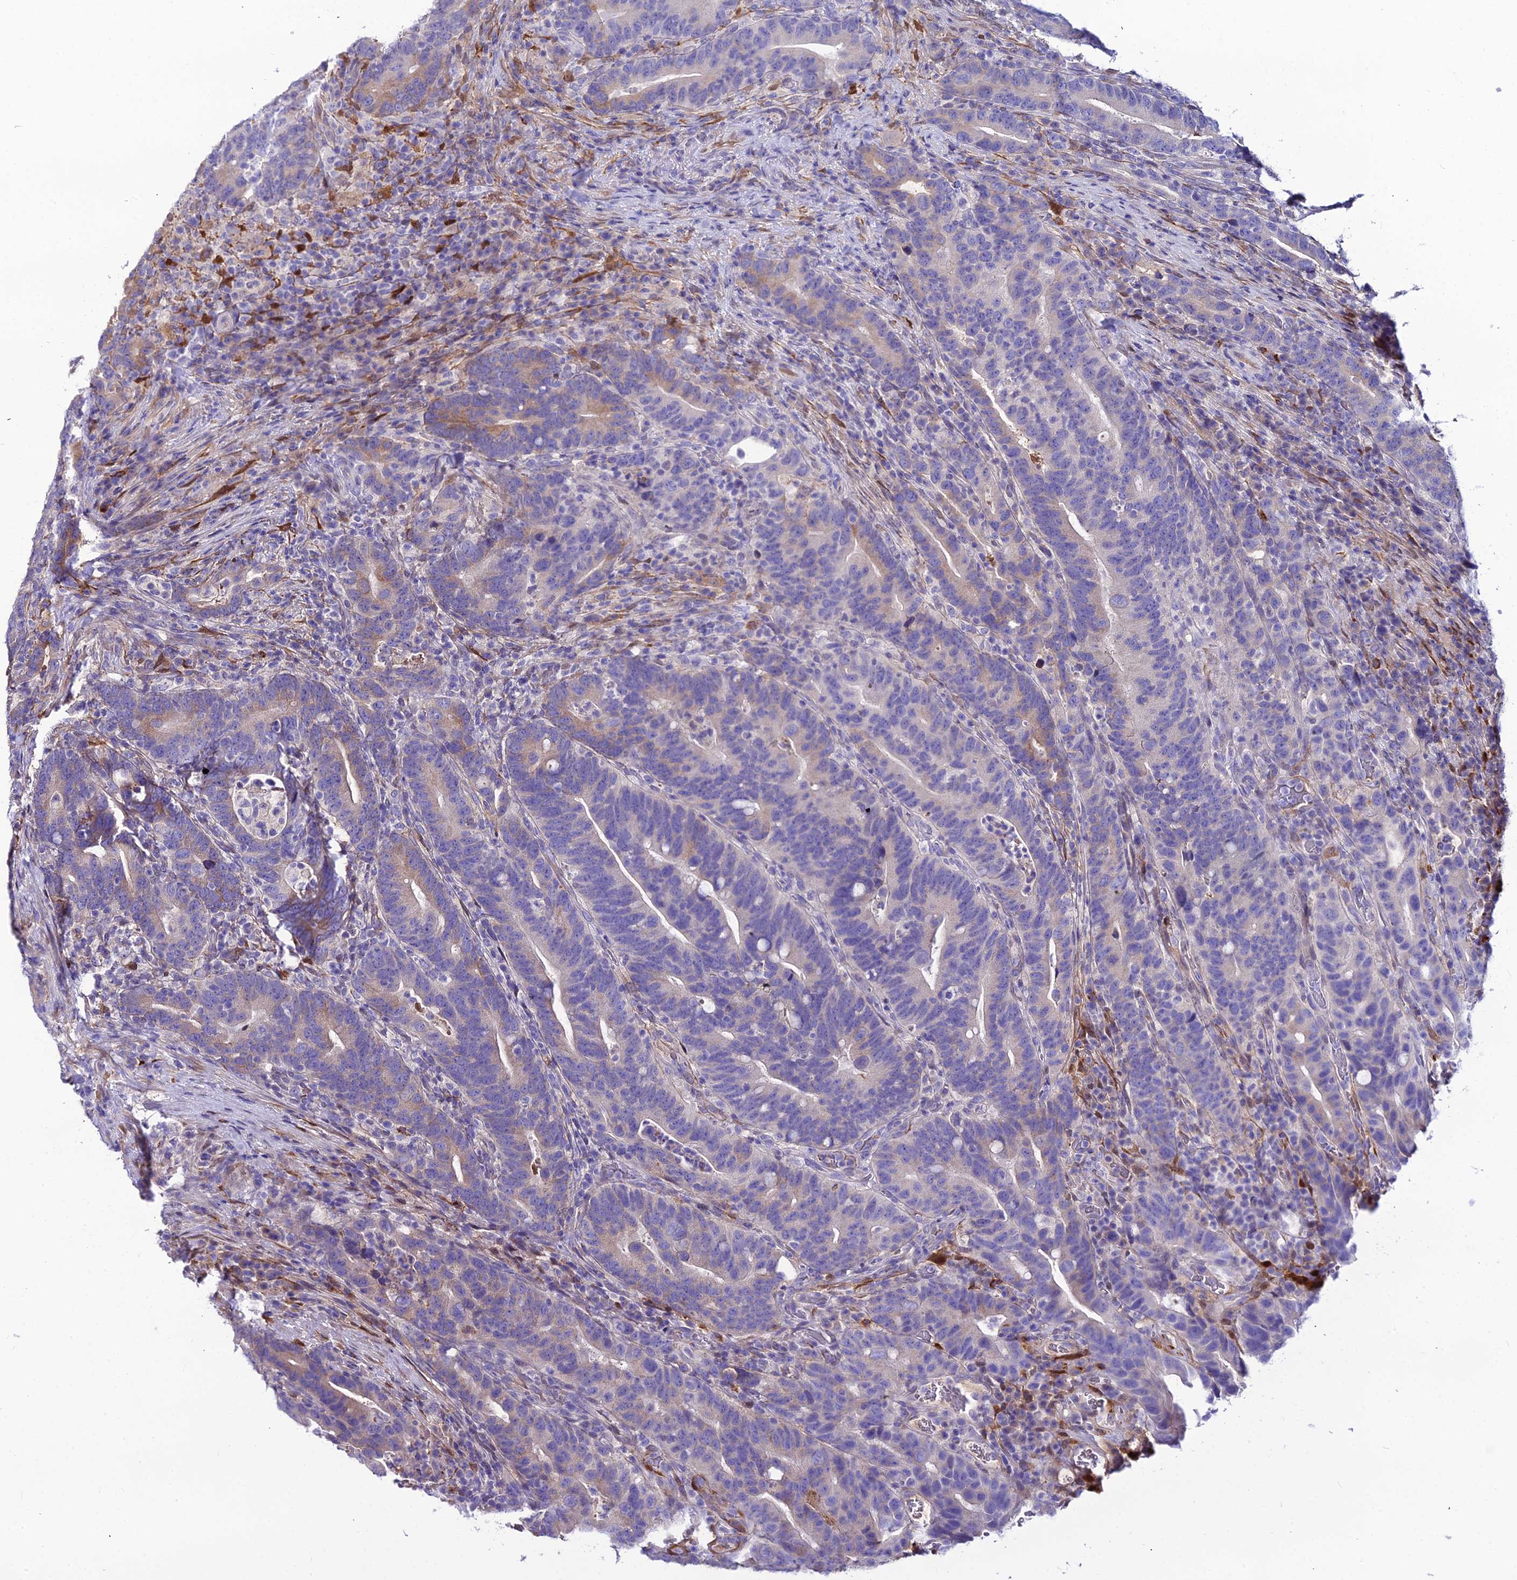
{"staining": {"intensity": "weak", "quantity": "<25%", "location": "cytoplasmic/membranous"}, "tissue": "colorectal cancer", "cell_type": "Tumor cells", "image_type": "cancer", "snomed": [{"axis": "morphology", "description": "Adenocarcinoma, NOS"}, {"axis": "topography", "description": "Colon"}], "caption": "Colorectal cancer was stained to show a protein in brown. There is no significant expression in tumor cells.", "gene": "MB21D2", "patient": {"sex": "female", "age": 66}}